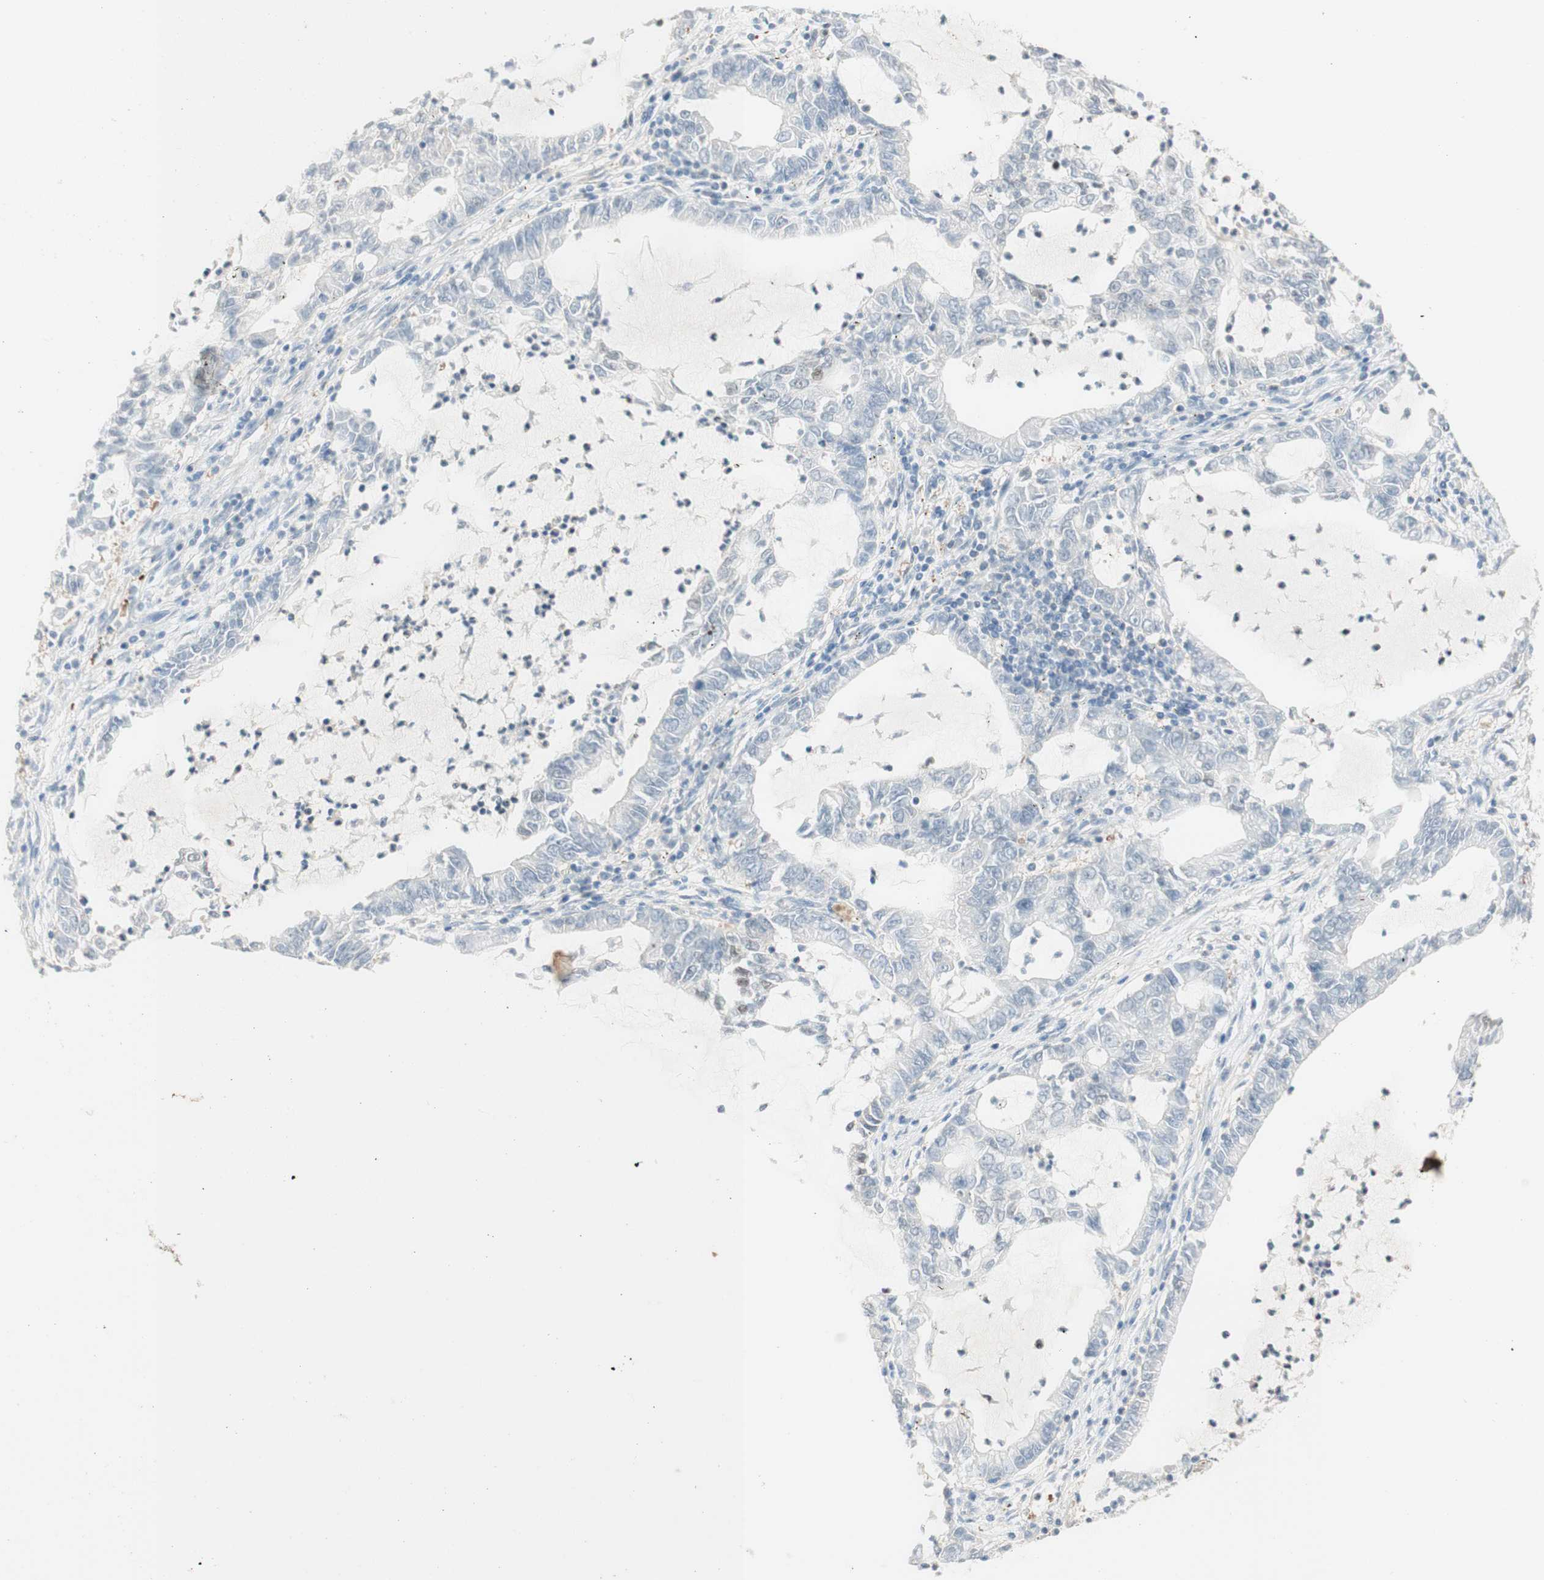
{"staining": {"intensity": "negative", "quantity": "none", "location": "none"}, "tissue": "lung cancer", "cell_type": "Tumor cells", "image_type": "cancer", "snomed": [{"axis": "morphology", "description": "Adenocarcinoma, NOS"}, {"axis": "topography", "description": "Lung"}], "caption": "Immunohistochemistry (IHC) of human adenocarcinoma (lung) exhibits no expression in tumor cells. (Brightfield microscopy of DAB (3,3'-diaminobenzidine) immunohistochemistry (IHC) at high magnification).", "gene": "RFNG", "patient": {"sex": "female", "age": 51}}